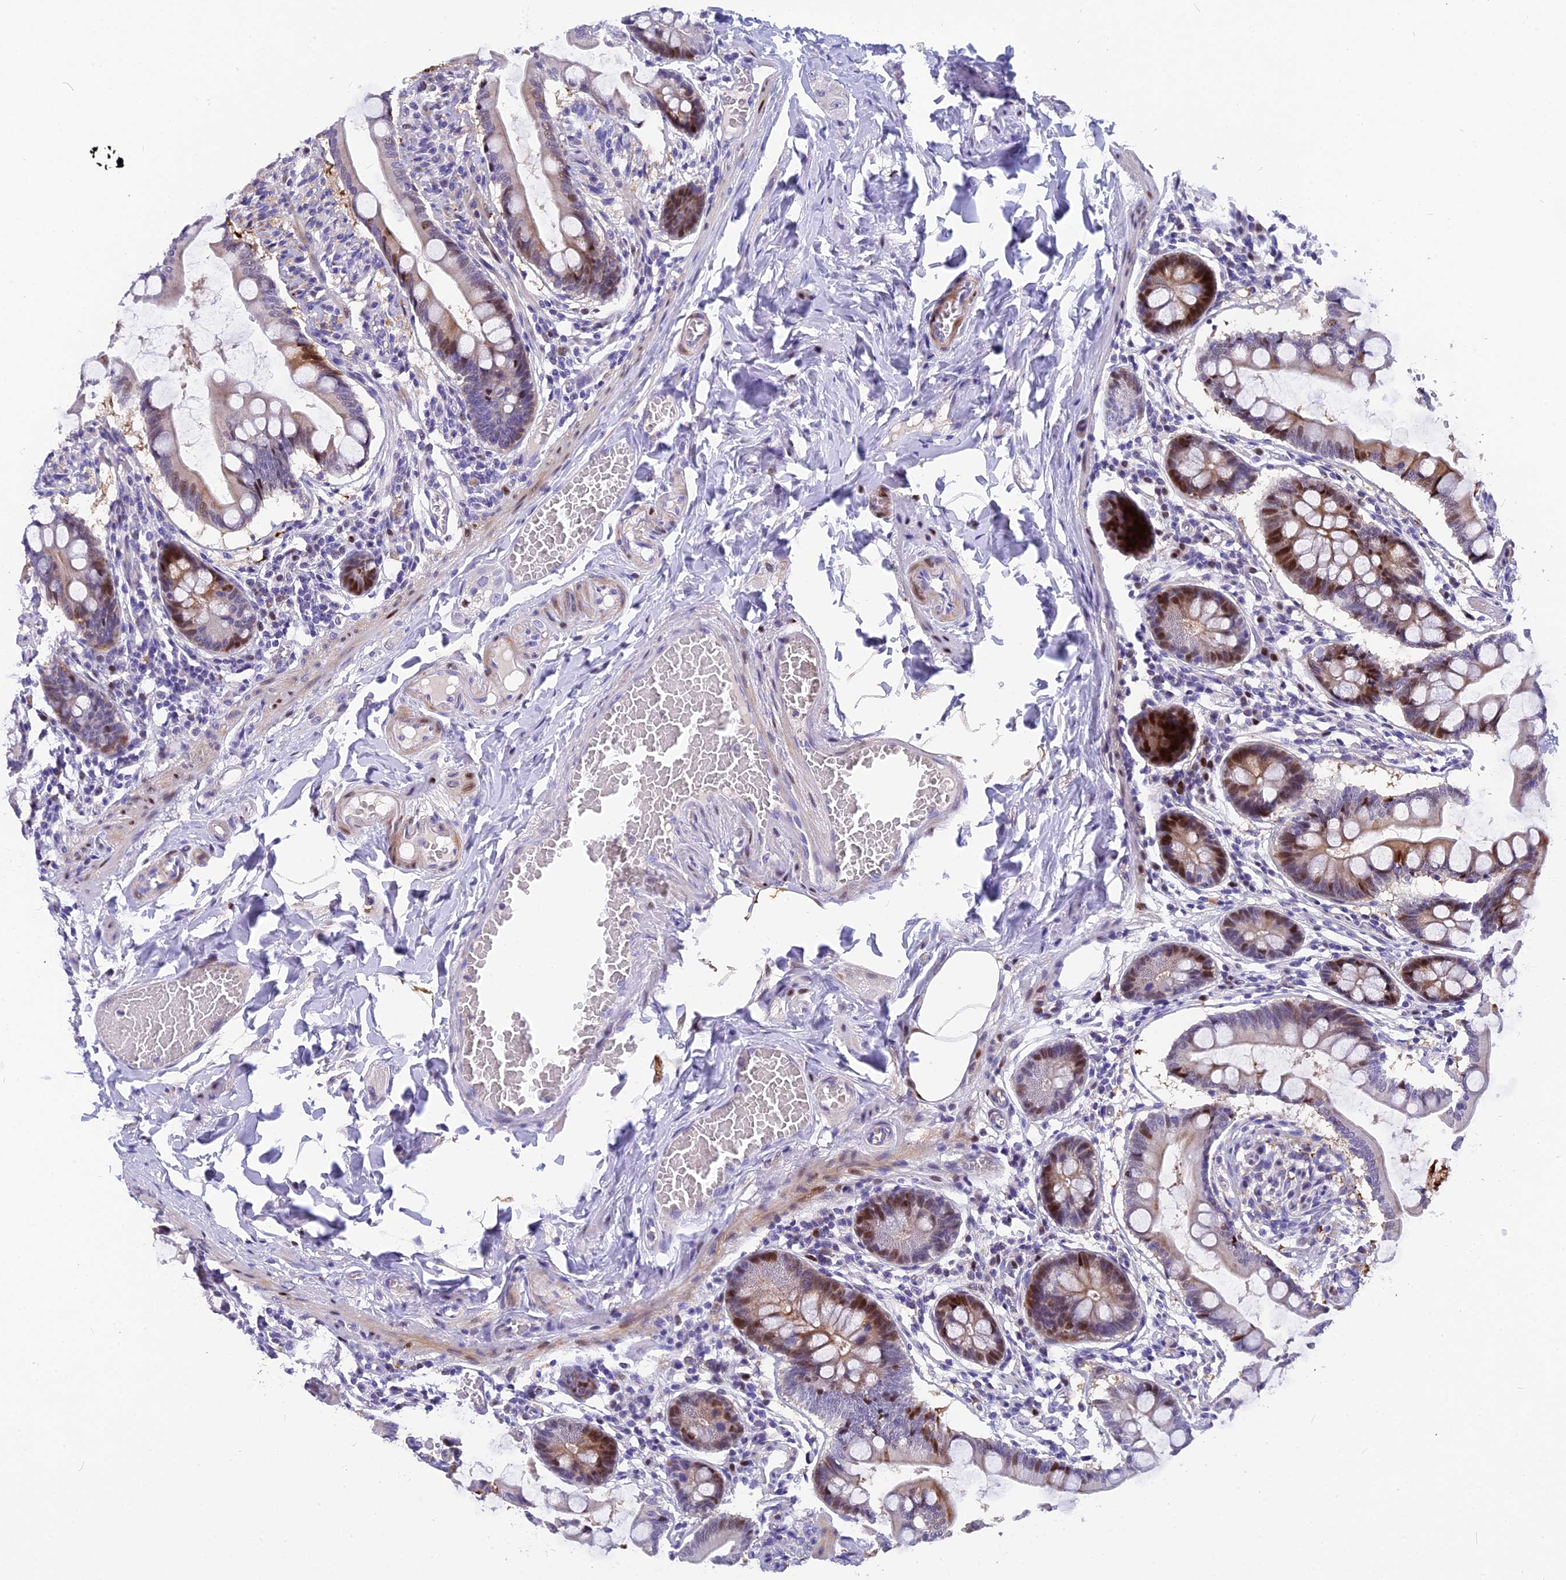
{"staining": {"intensity": "strong", "quantity": "25%-75%", "location": "cytoplasmic/membranous,nuclear"}, "tissue": "small intestine", "cell_type": "Glandular cells", "image_type": "normal", "snomed": [{"axis": "morphology", "description": "Normal tissue, NOS"}, {"axis": "topography", "description": "Small intestine"}], "caption": "Small intestine stained with a brown dye shows strong cytoplasmic/membranous,nuclear positive positivity in about 25%-75% of glandular cells.", "gene": "NKPD1", "patient": {"sex": "male", "age": 41}}